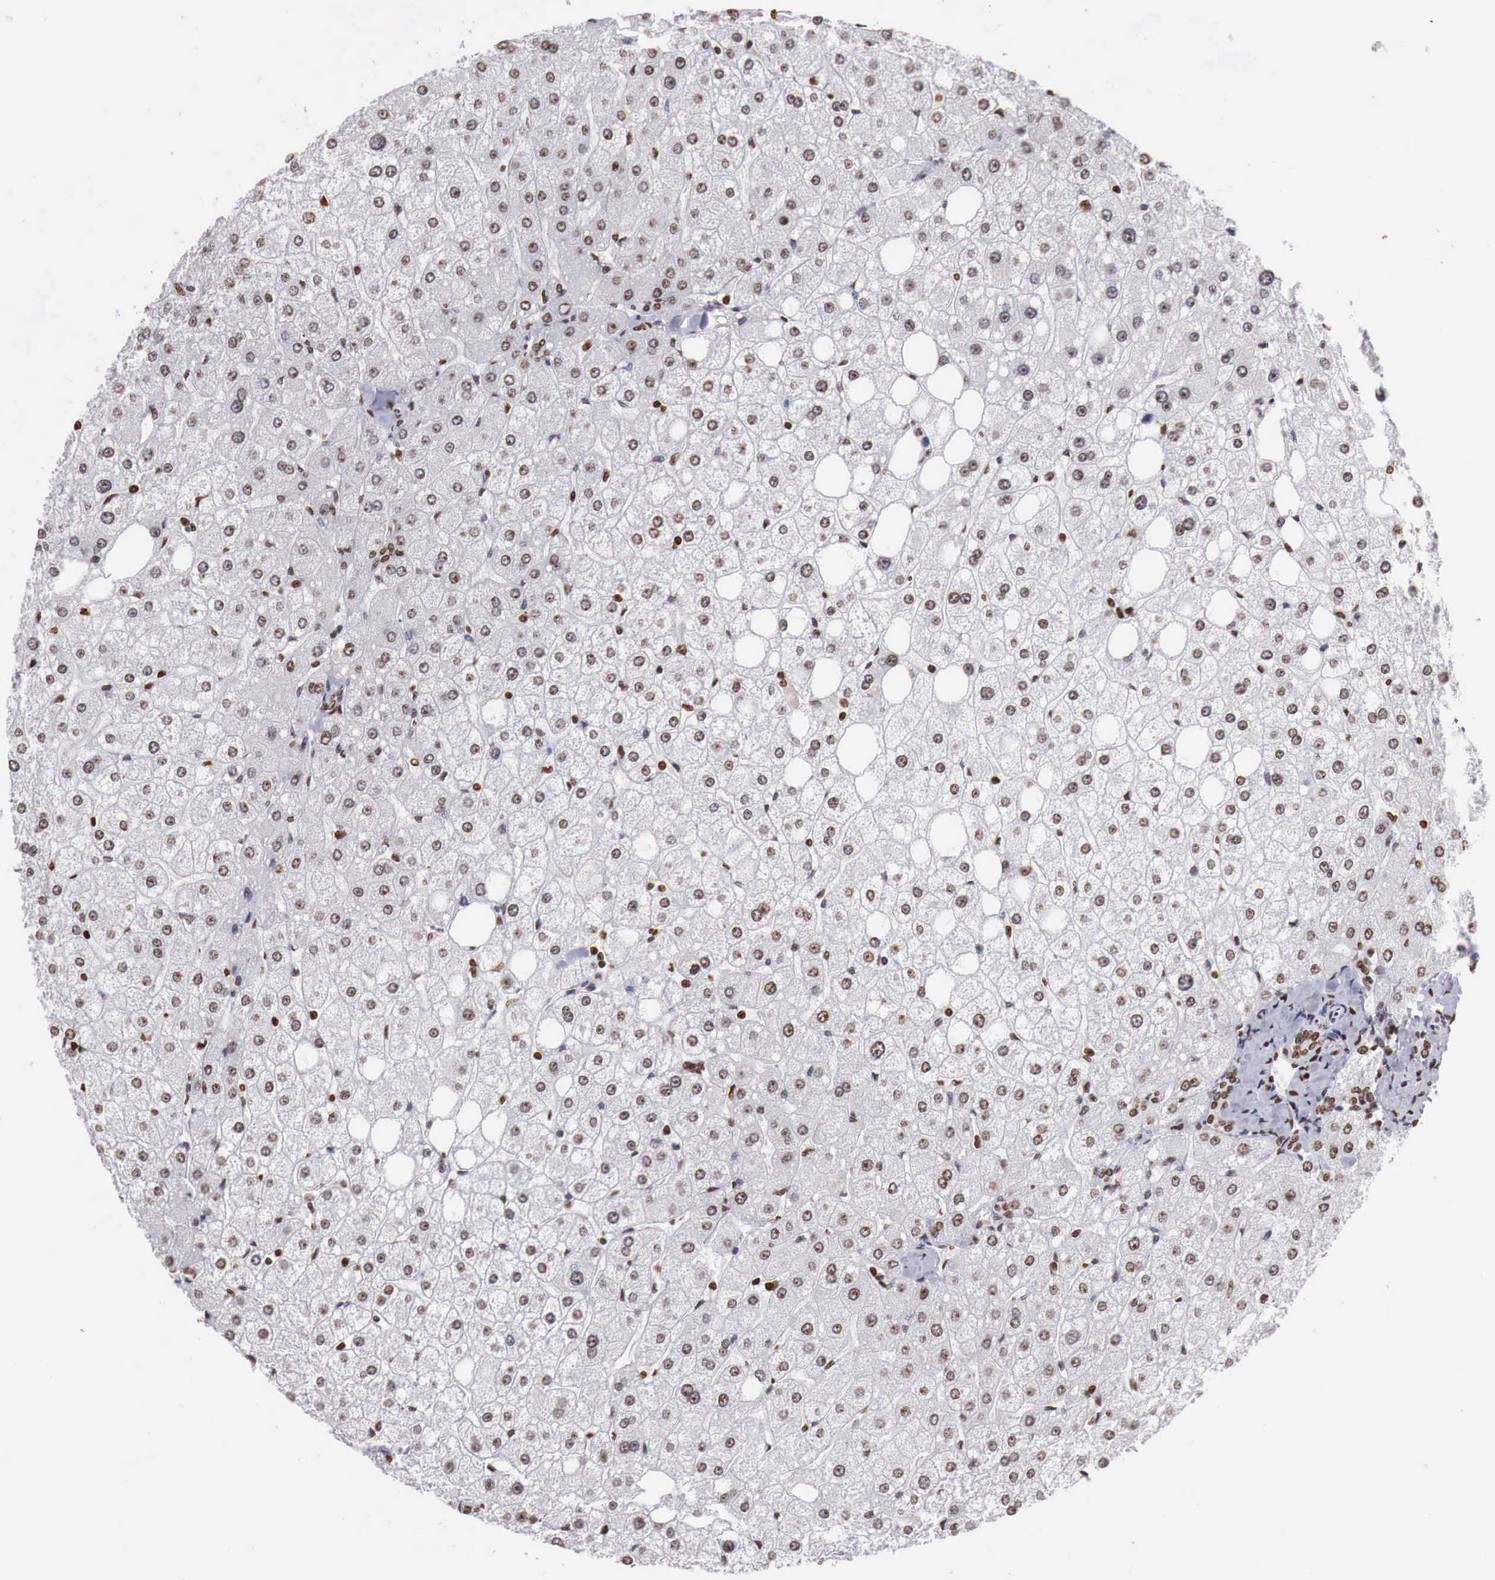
{"staining": {"intensity": "strong", "quantity": ">75%", "location": "nuclear"}, "tissue": "liver", "cell_type": "Cholangiocytes", "image_type": "normal", "snomed": [{"axis": "morphology", "description": "Normal tissue, NOS"}, {"axis": "topography", "description": "Liver"}], "caption": "Liver was stained to show a protein in brown. There is high levels of strong nuclear positivity in approximately >75% of cholangiocytes. The staining was performed using DAB, with brown indicating positive protein expression. Nuclei are stained blue with hematoxylin.", "gene": "DKC1", "patient": {"sex": "male", "age": 35}}